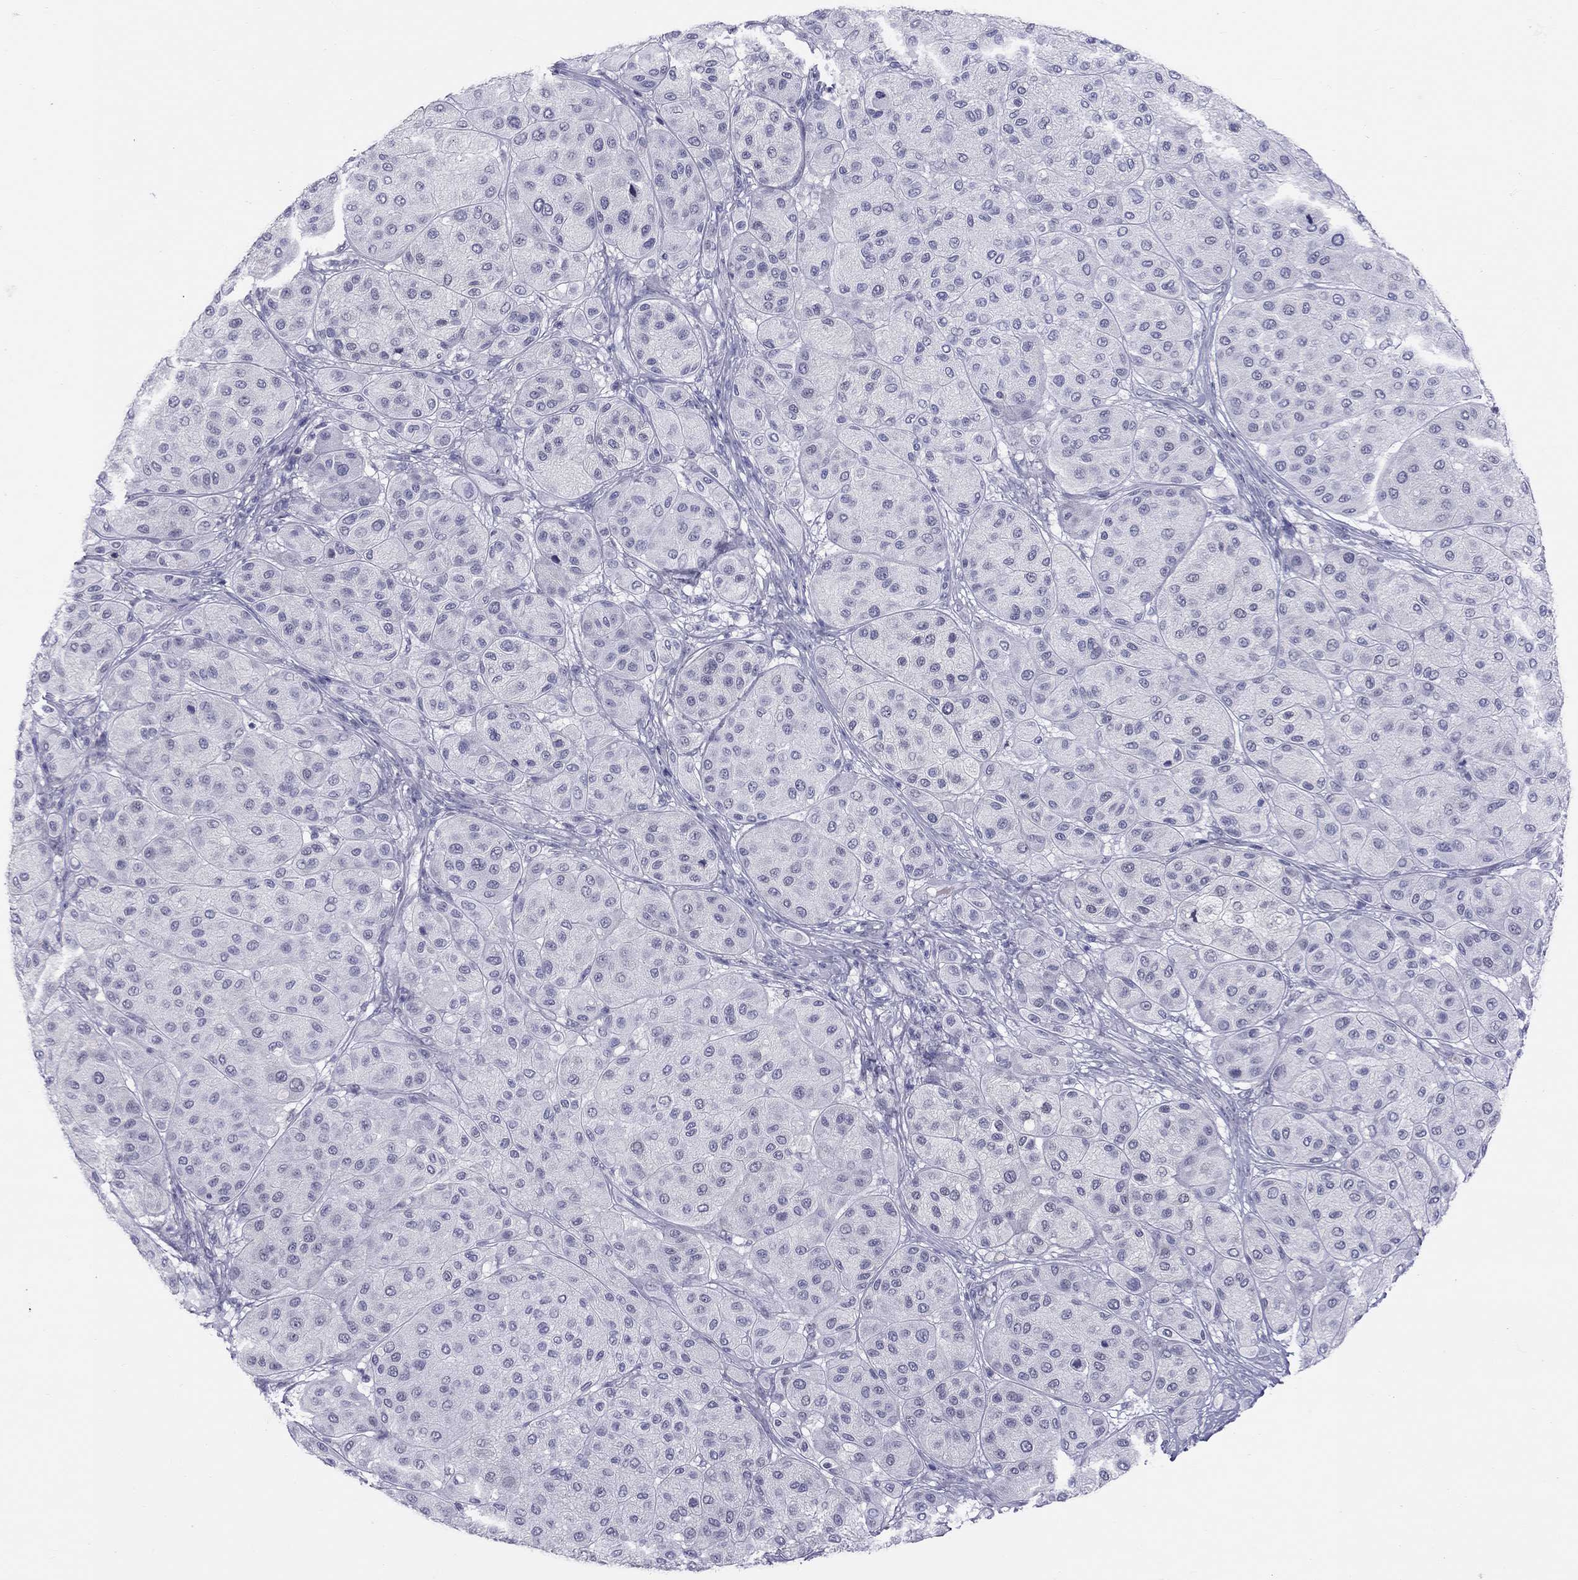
{"staining": {"intensity": "negative", "quantity": "none", "location": "none"}, "tissue": "melanoma", "cell_type": "Tumor cells", "image_type": "cancer", "snomed": [{"axis": "morphology", "description": "Malignant melanoma, Metastatic site"}, {"axis": "topography", "description": "Smooth muscle"}], "caption": "A micrograph of malignant melanoma (metastatic site) stained for a protein demonstrates no brown staining in tumor cells.", "gene": "JHY", "patient": {"sex": "male", "age": 41}}